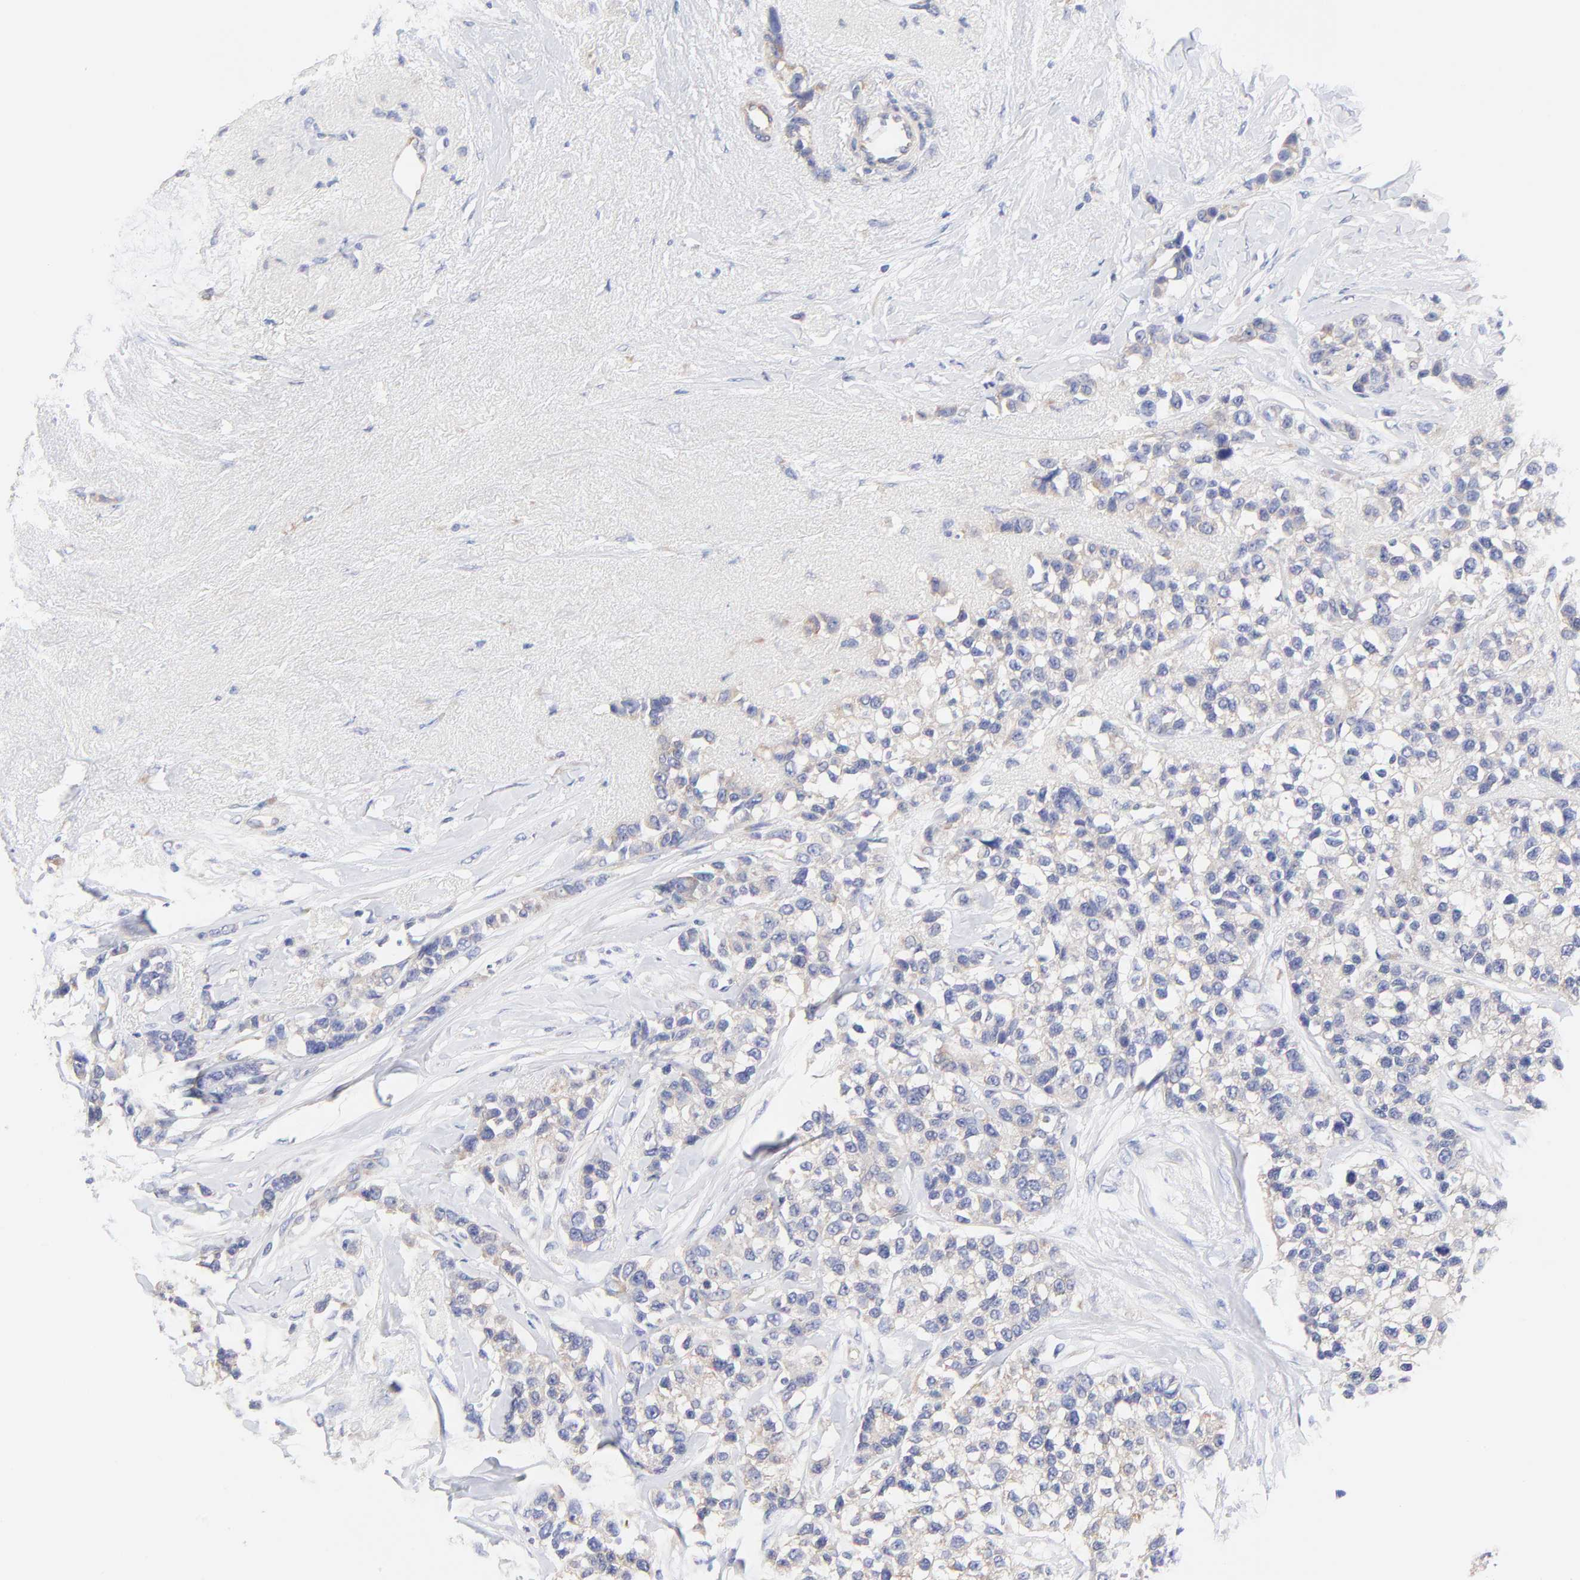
{"staining": {"intensity": "weak", "quantity": ">75%", "location": "cytoplasmic/membranous"}, "tissue": "breast cancer", "cell_type": "Tumor cells", "image_type": "cancer", "snomed": [{"axis": "morphology", "description": "Duct carcinoma"}, {"axis": "topography", "description": "Breast"}], "caption": "Protein expression analysis of invasive ductal carcinoma (breast) shows weak cytoplasmic/membranous staining in approximately >75% of tumor cells. The staining is performed using DAB brown chromogen to label protein expression. The nuclei are counter-stained blue using hematoxylin.", "gene": "TNFRSF13C", "patient": {"sex": "female", "age": 51}}